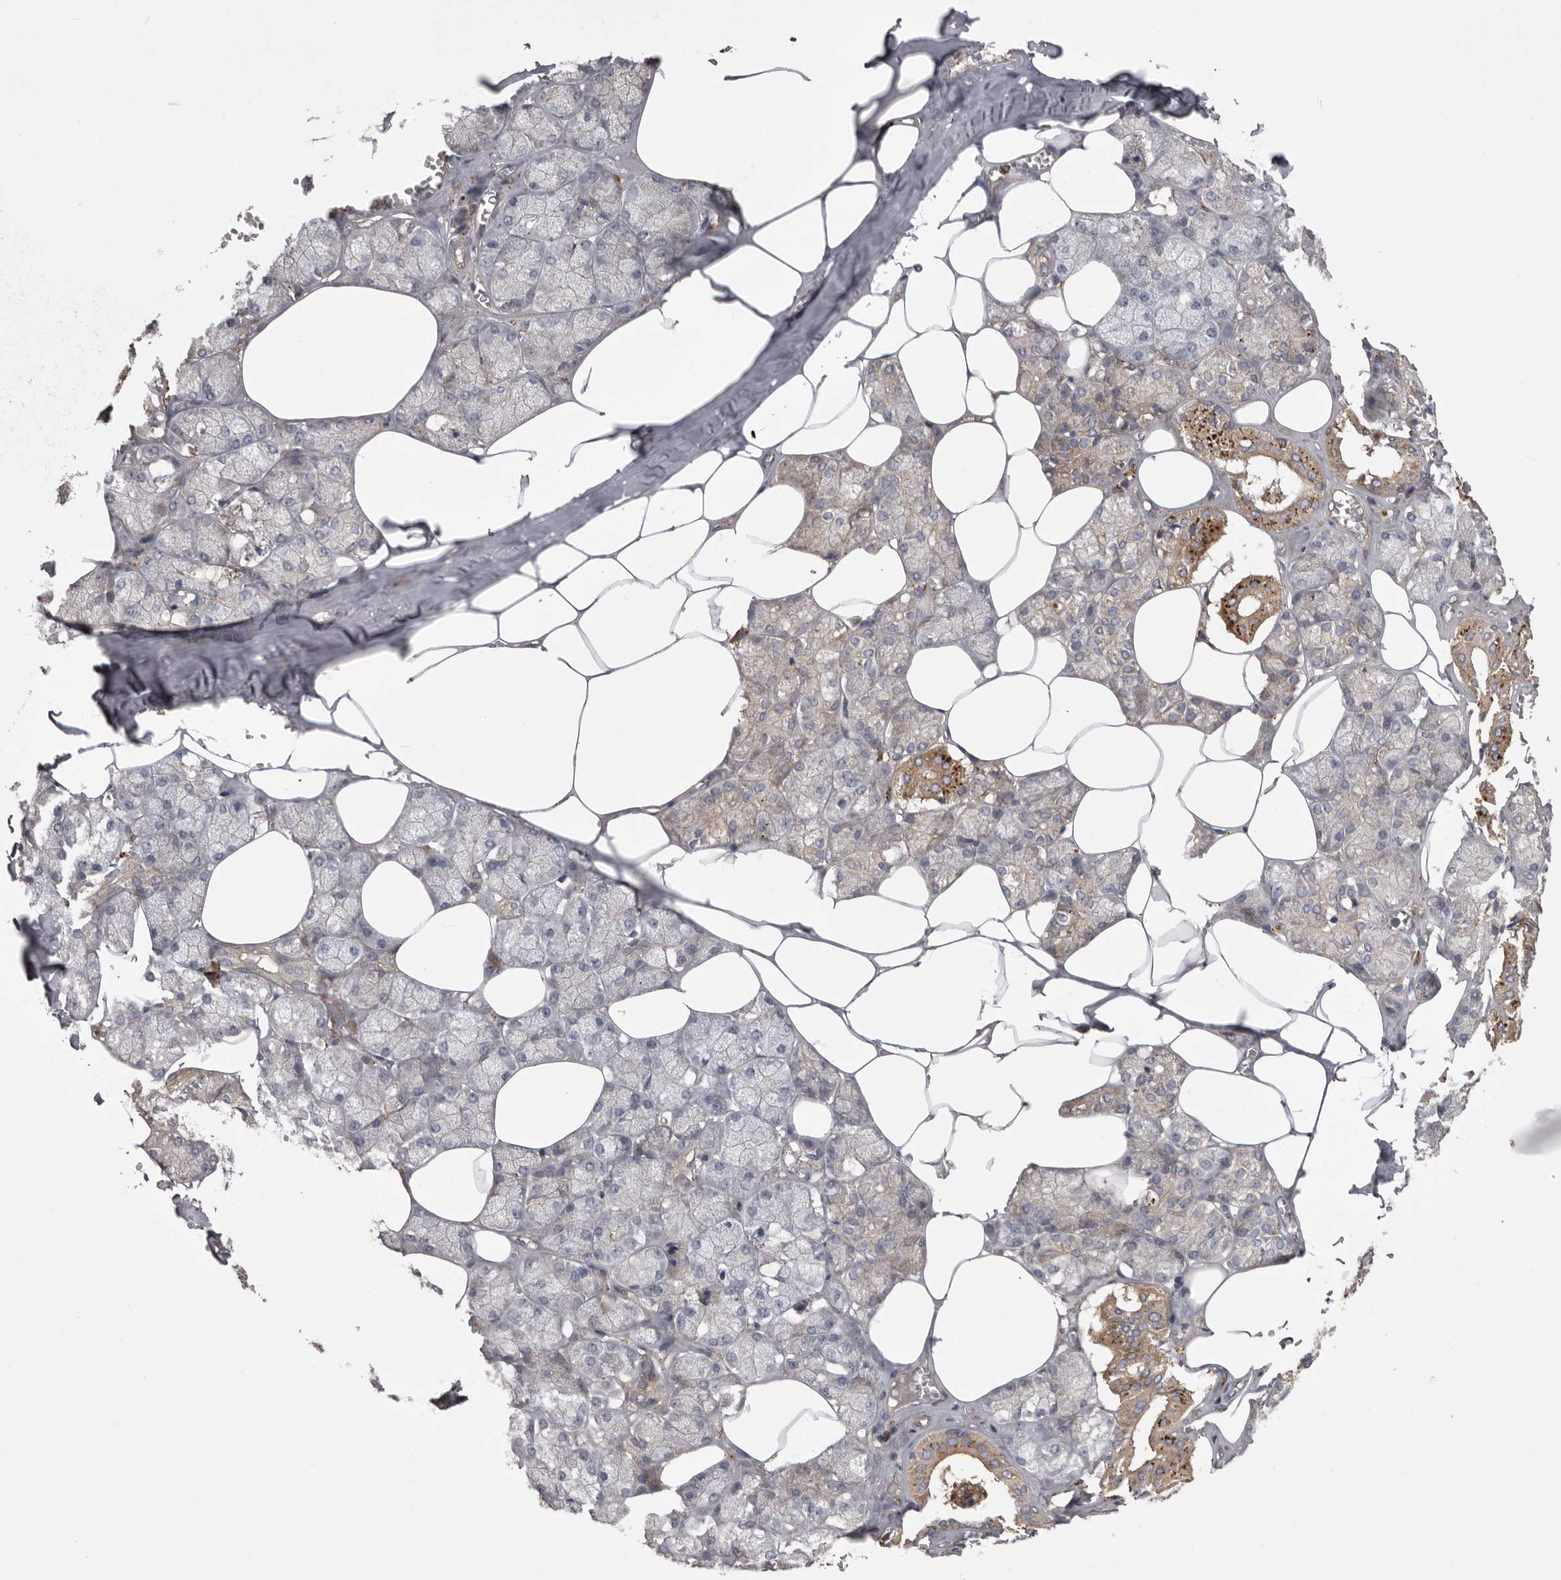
{"staining": {"intensity": "moderate", "quantity": "25%-75%", "location": "cytoplasmic/membranous"}, "tissue": "salivary gland", "cell_type": "Glandular cells", "image_type": "normal", "snomed": [{"axis": "morphology", "description": "Normal tissue, NOS"}, {"axis": "topography", "description": "Salivary gland"}], "caption": "Immunohistochemistry (IHC) (DAB (3,3'-diaminobenzidine)) staining of unremarkable salivary gland shows moderate cytoplasmic/membranous protein expression in about 25%-75% of glandular cells.", "gene": "WDR47", "patient": {"sex": "male", "age": 62}}